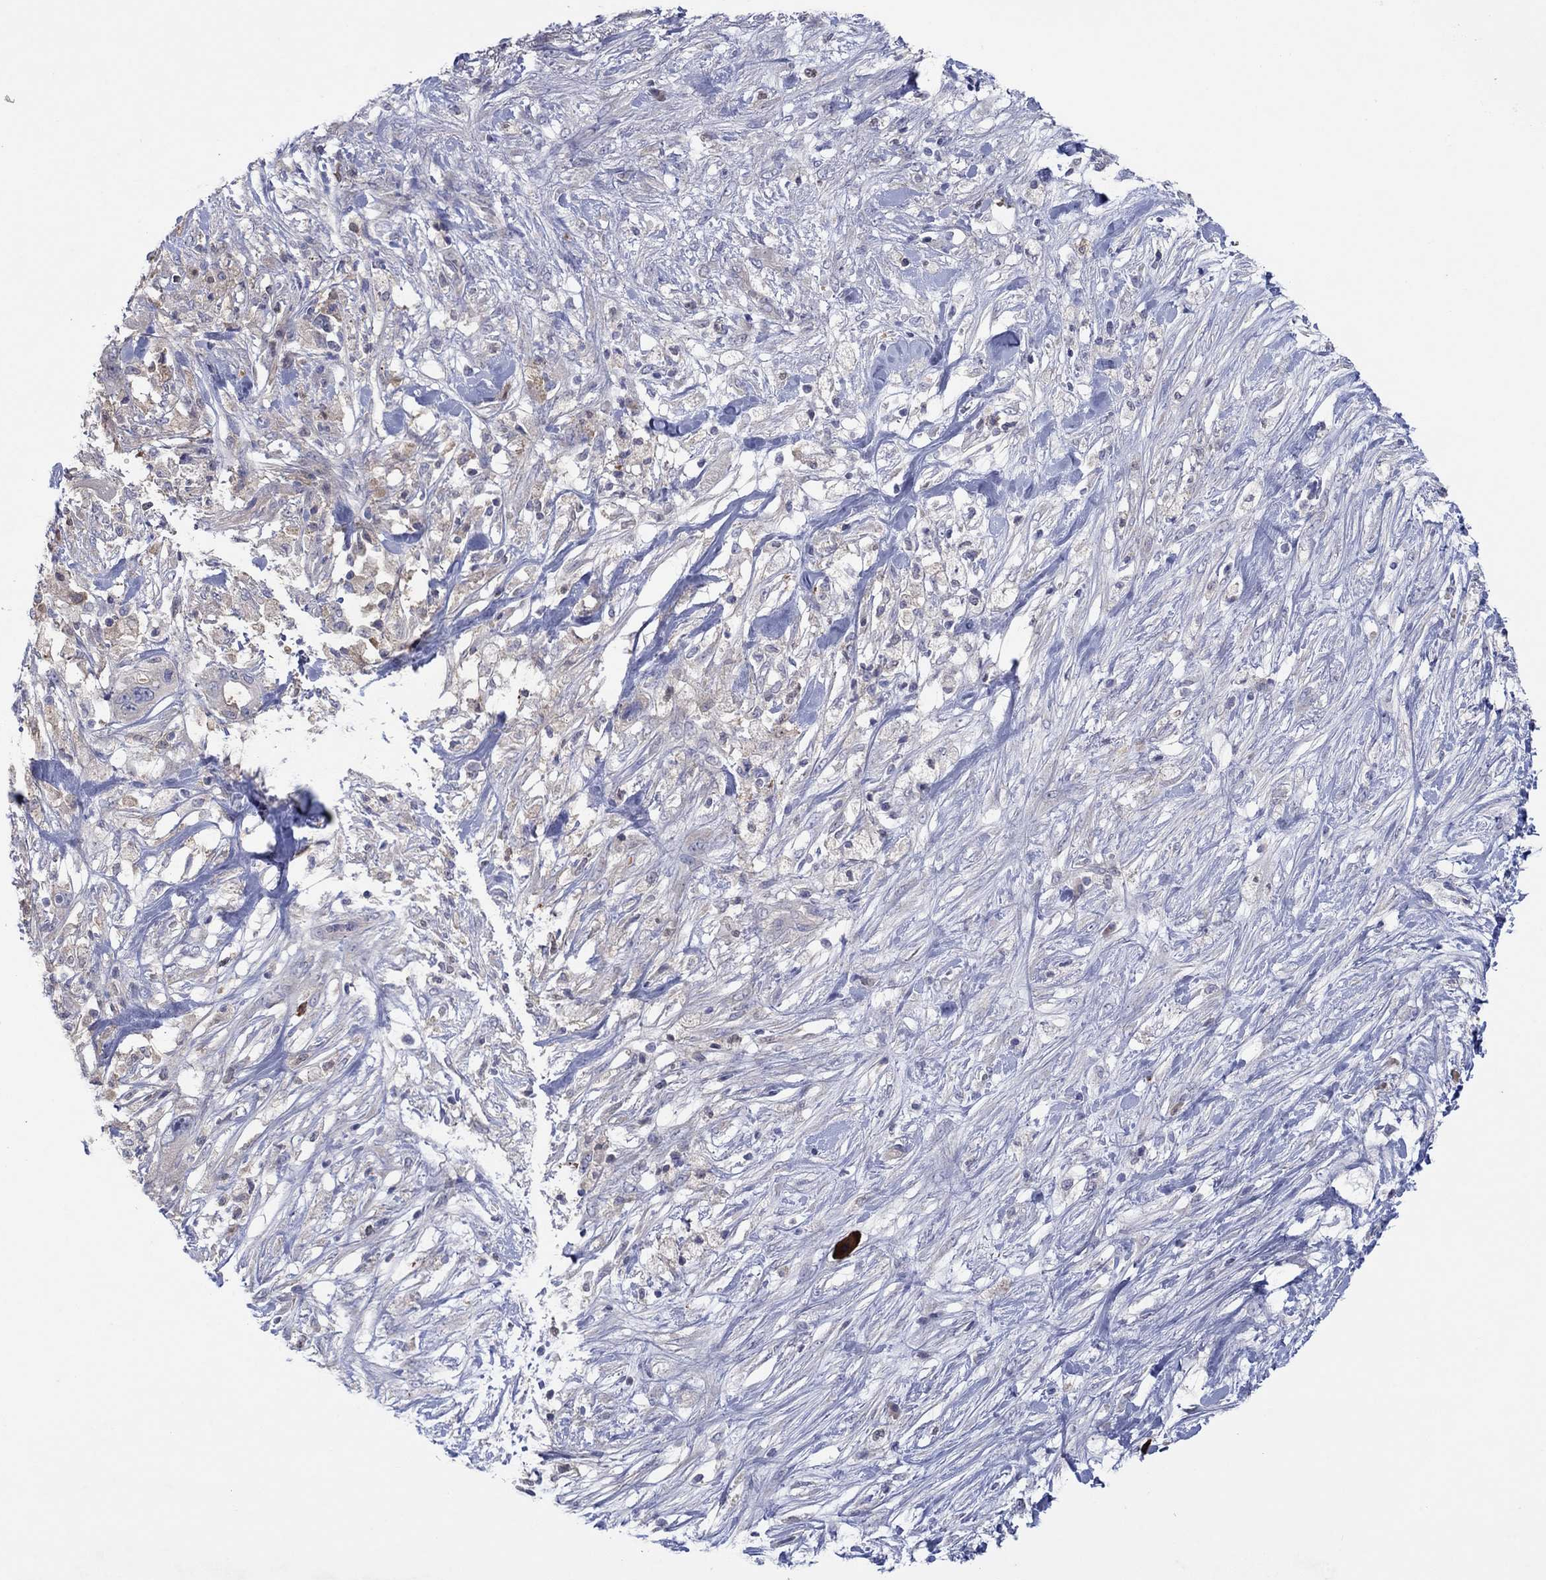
{"staining": {"intensity": "negative", "quantity": "none", "location": "none"}, "tissue": "pancreatic cancer", "cell_type": "Tumor cells", "image_type": "cancer", "snomed": [{"axis": "morphology", "description": "Adenocarcinoma, NOS"}, {"axis": "topography", "description": "Pancreas"}], "caption": "DAB immunohistochemical staining of pancreatic adenocarcinoma shows no significant expression in tumor cells.", "gene": "PLCL2", "patient": {"sex": "female", "age": 72}}